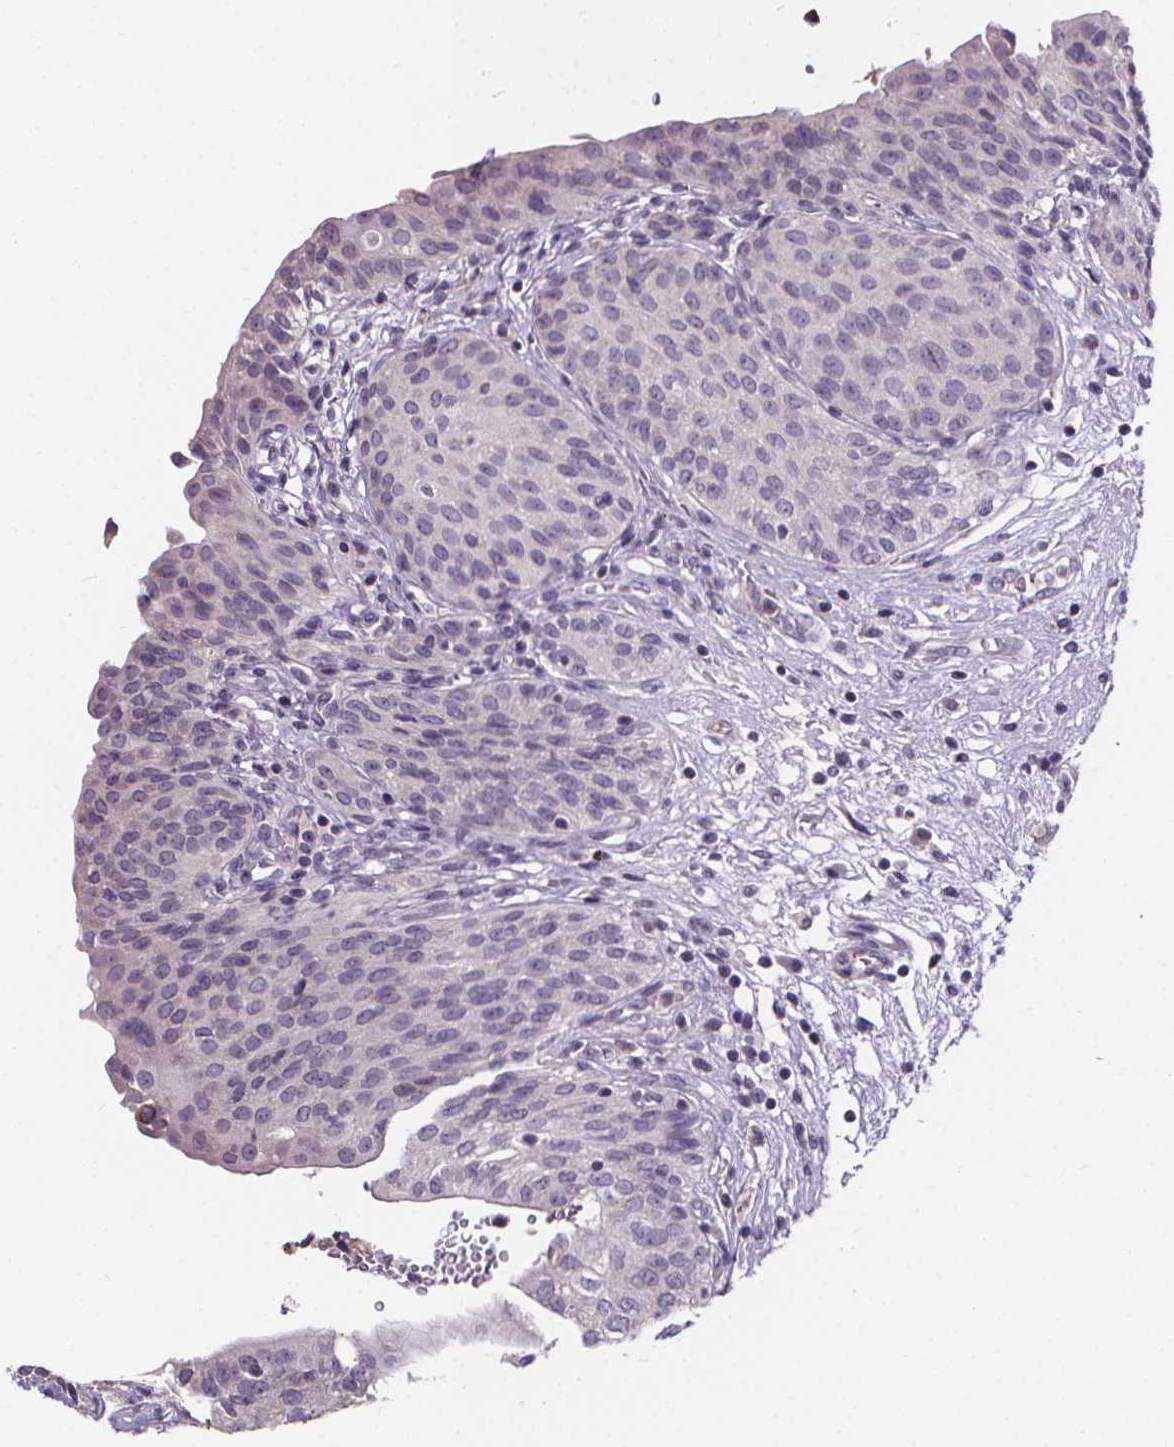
{"staining": {"intensity": "negative", "quantity": "none", "location": "none"}, "tissue": "urinary bladder", "cell_type": "Urothelial cells", "image_type": "normal", "snomed": [{"axis": "morphology", "description": "Normal tissue, NOS"}, {"axis": "topography", "description": "Urinary bladder"}], "caption": "Histopathology image shows no significant protein staining in urothelial cells of unremarkable urinary bladder. (DAB (3,3'-diaminobenzidine) immunohistochemistry (IHC), high magnification).", "gene": "ATP6V1D", "patient": {"sex": "male", "age": 68}}